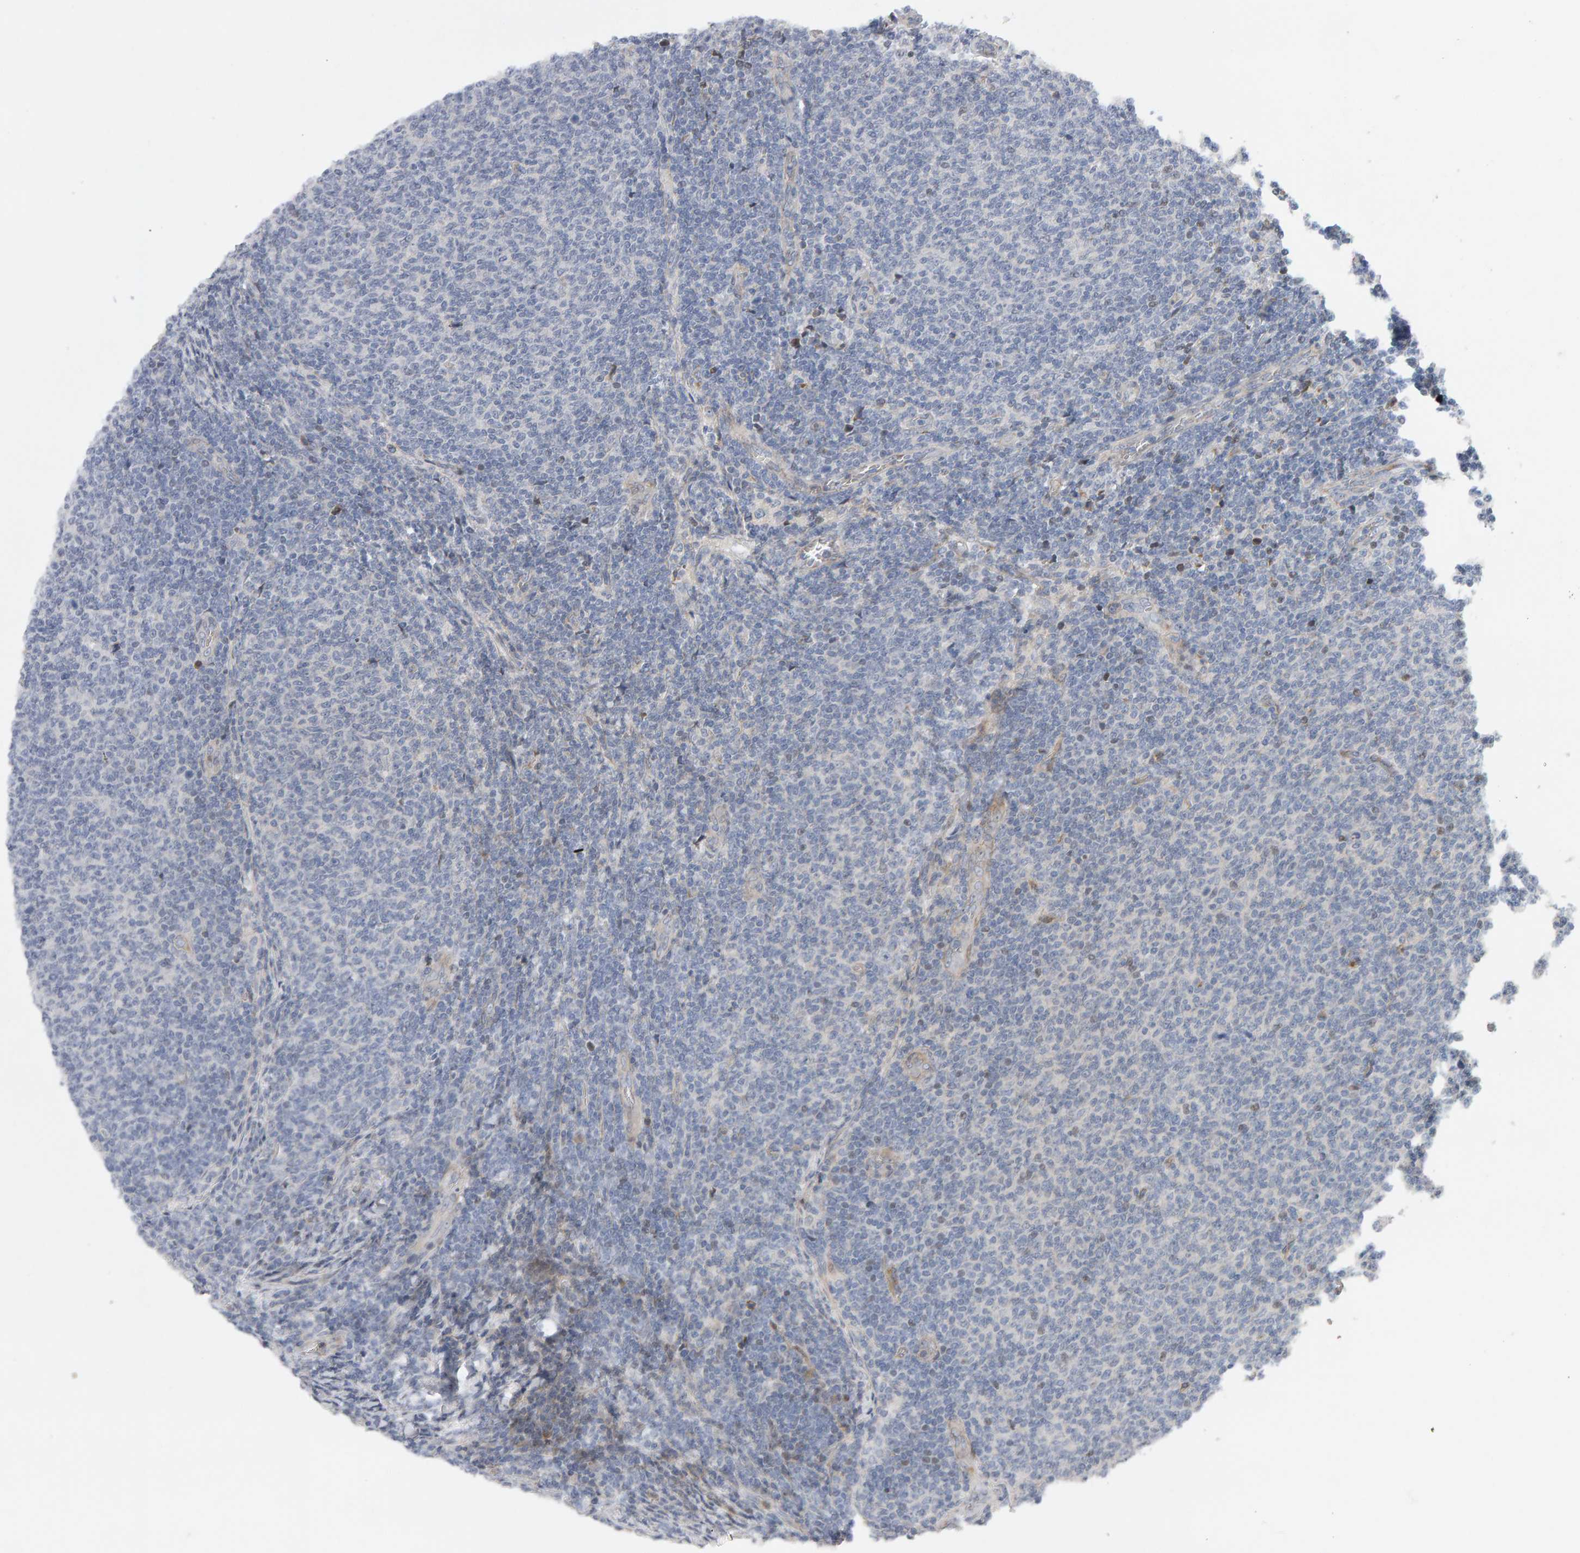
{"staining": {"intensity": "negative", "quantity": "none", "location": "none"}, "tissue": "lymphoma", "cell_type": "Tumor cells", "image_type": "cancer", "snomed": [{"axis": "morphology", "description": "Malignant lymphoma, non-Hodgkin's type, Low grade"}, {"axis": "topography", "description": "Lymph node"}], "caption": "The photomicrograph displays no staining of tumor cells in lymphoma.", "gene": "LZTS1", "patient": {"sex": "male", "age": 66}}